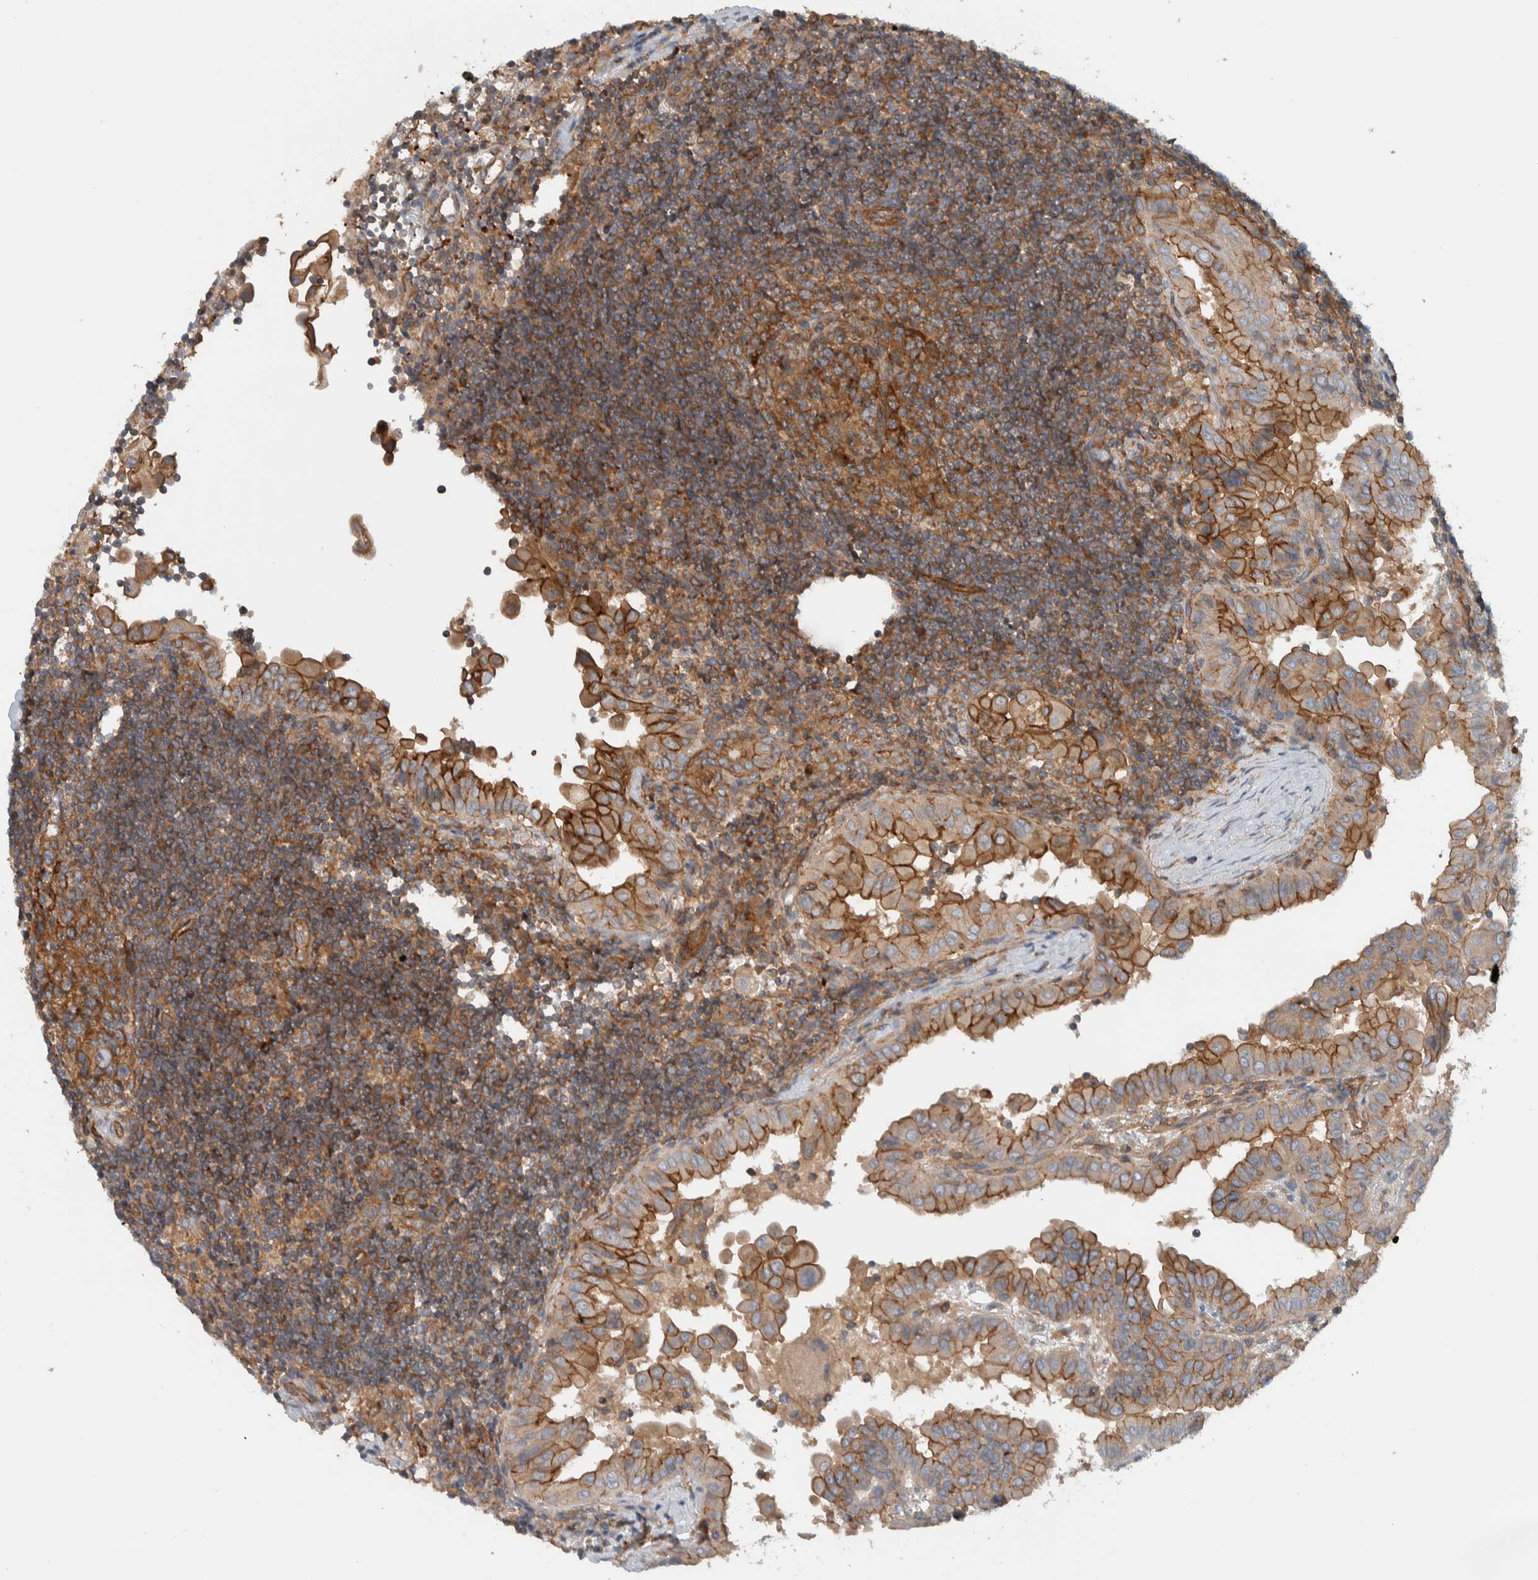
{"staining": {"intensity": "strong", "quantity": "25%-75%", "location": "cytoplasmic/membranous"}, "tissue": "thyroid cancer", "cell_type": "Tumor cells", "image_type": "cancer", "snomed": [{"axis": "morphology", "description": "Papillary adenocarcinoma, NOS"}, {"axis": "topography", "description": "Thyroid gland"}], "caption": "Thyroid papillary adenocarcinoma stained for a protein (brown) displays strong cytoplasmic/membranous positive staining in about 25%-75% of tumor cells.", "gene": "MPRIP", "patient": {"sex": "male", "age": 33}}